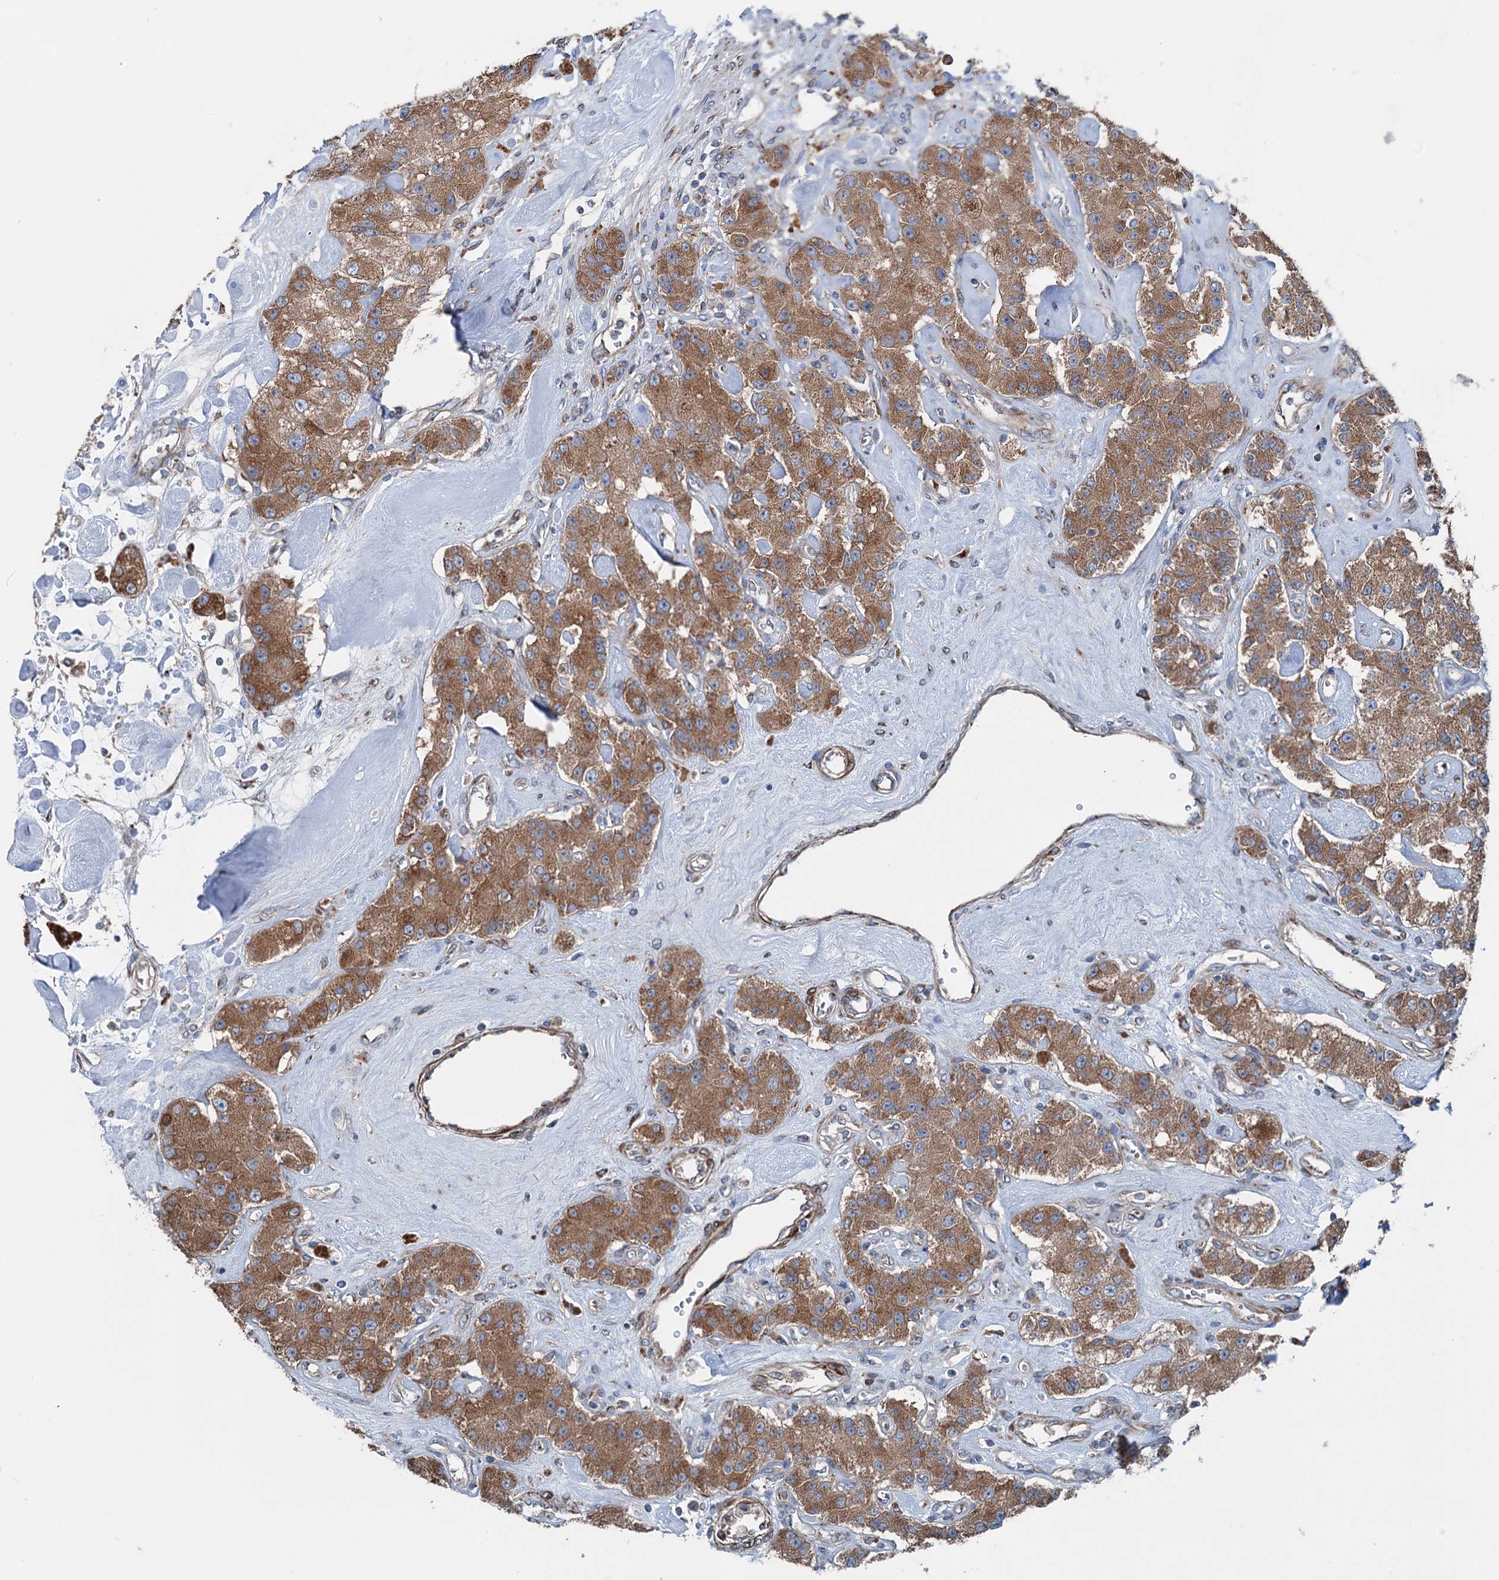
{"staining": {"intensity": "moderate", "quantity": ">75%", "location": "cytoplasmic/membranous"}, "tissue": "carcinoid", "cell_type": "Tumor cells", "image_type": "cancer", "snomed": [{"axis": "morphology", "description": "Carcinoid, malignant, NOS"}, {"axis": "topography", "description": "Pancreas"}], "caption": "Tumor cells reveal medium levels of moderate cytoplasmic/membranous expression in about >75% of cells in carcinoid.", "gene": "CALCOCO1", "patient": {"sex": "male", "age": 41}}